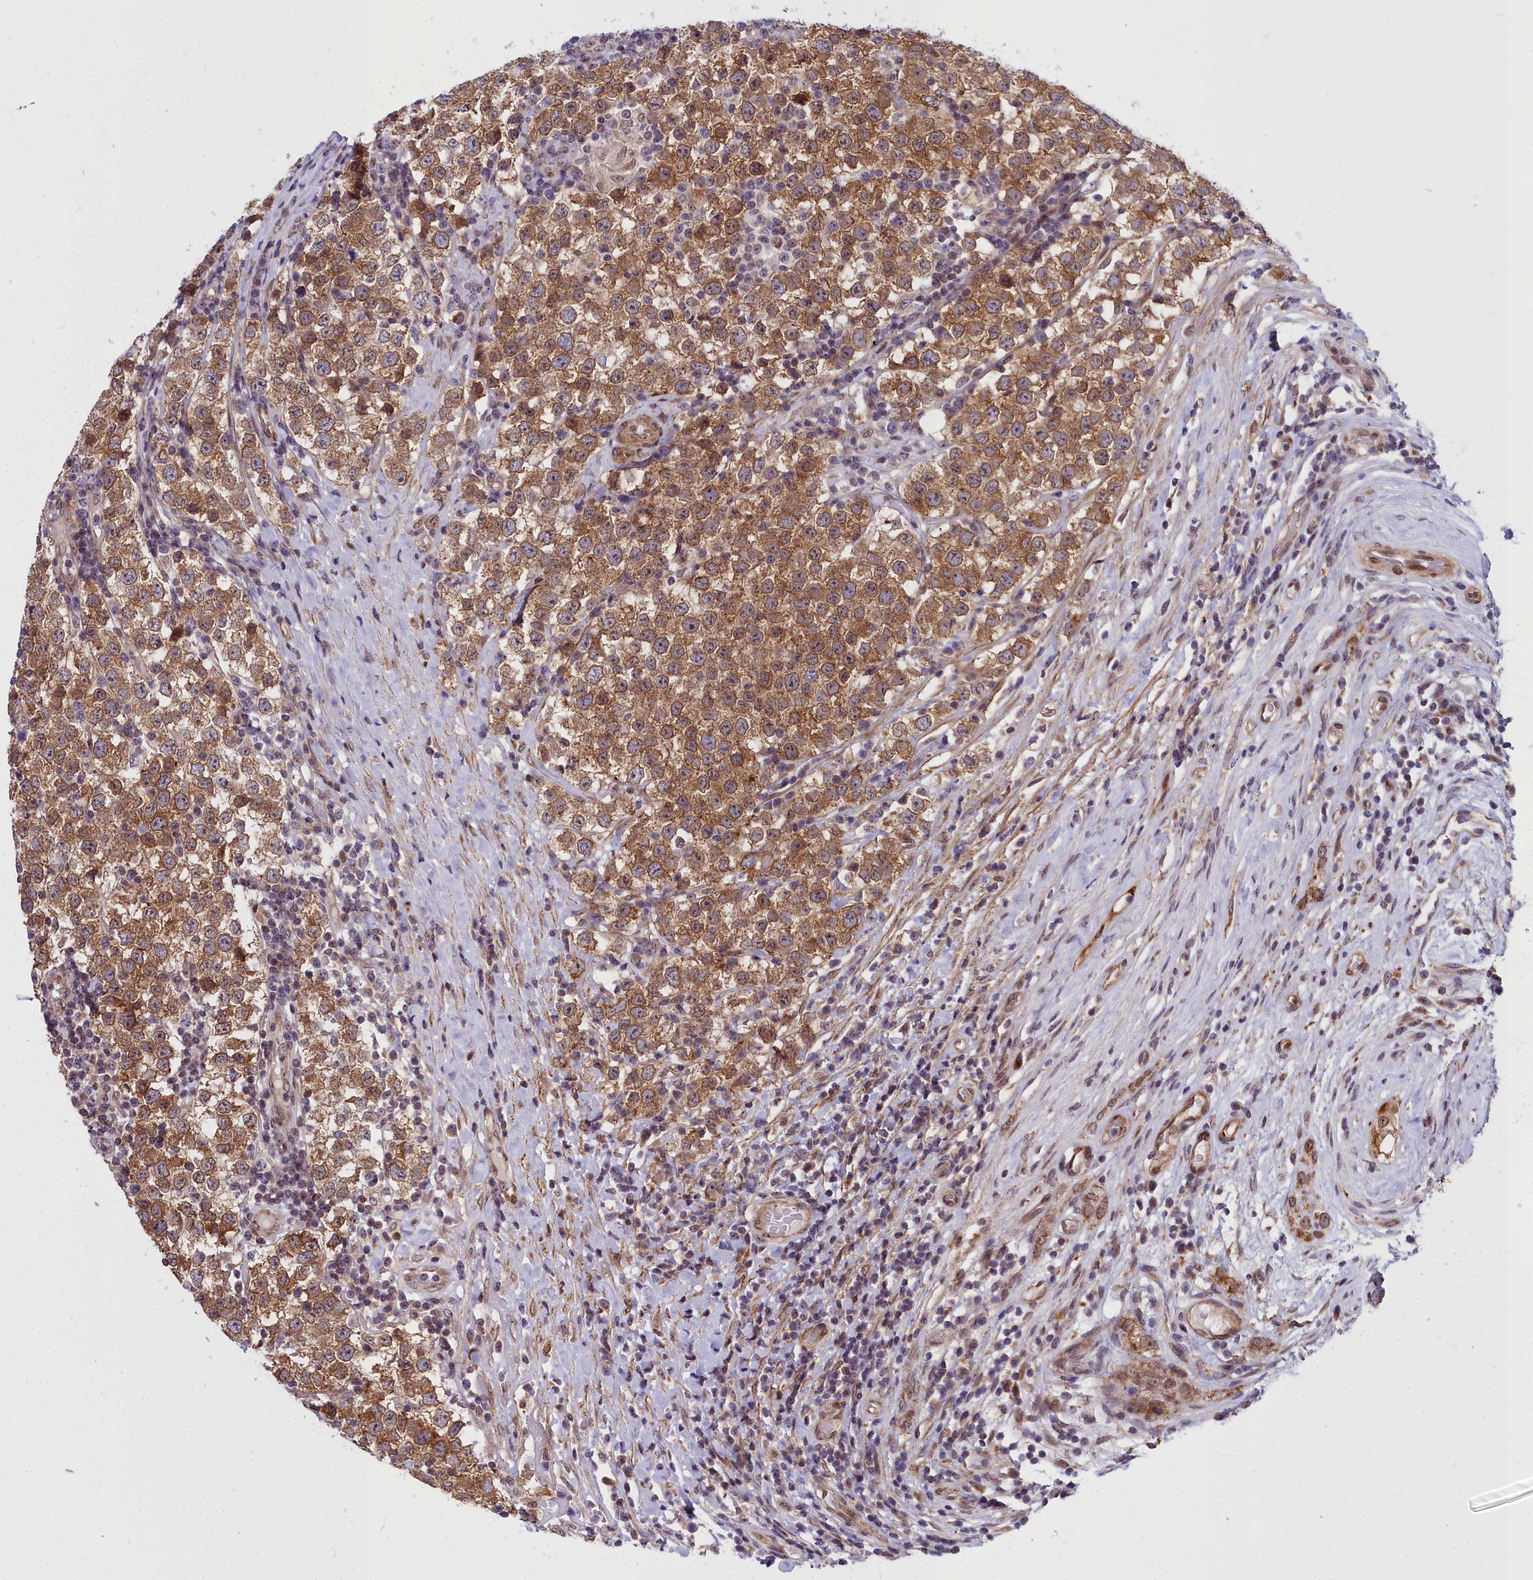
{"staining": {"intensity": "moderate", "quantity": ">75%", "location": "cytoplasmic/membranous,nuclear"}, "tissue": "testis cancer", "cell_type": "Tumor cells", "image_type": "cancer", "snomed": [{"axis": "morphology", "description": "Seminoma, NOS"}, {"axis": "topography", "description": "Testis"}], "caption": "Moderate cytoplasmic/membranous and nuclear protein staining is identified in about >75% of tumor cells in testis cancer (seminoma). The staining was performed using DAB (3,3'-diaminobenzidine), with brown indicating positive protein expression. Nuclei are stained blue with hematoxylin.", "gene": "ABCB8", "patient": {"sex": "male", "age": 34}}